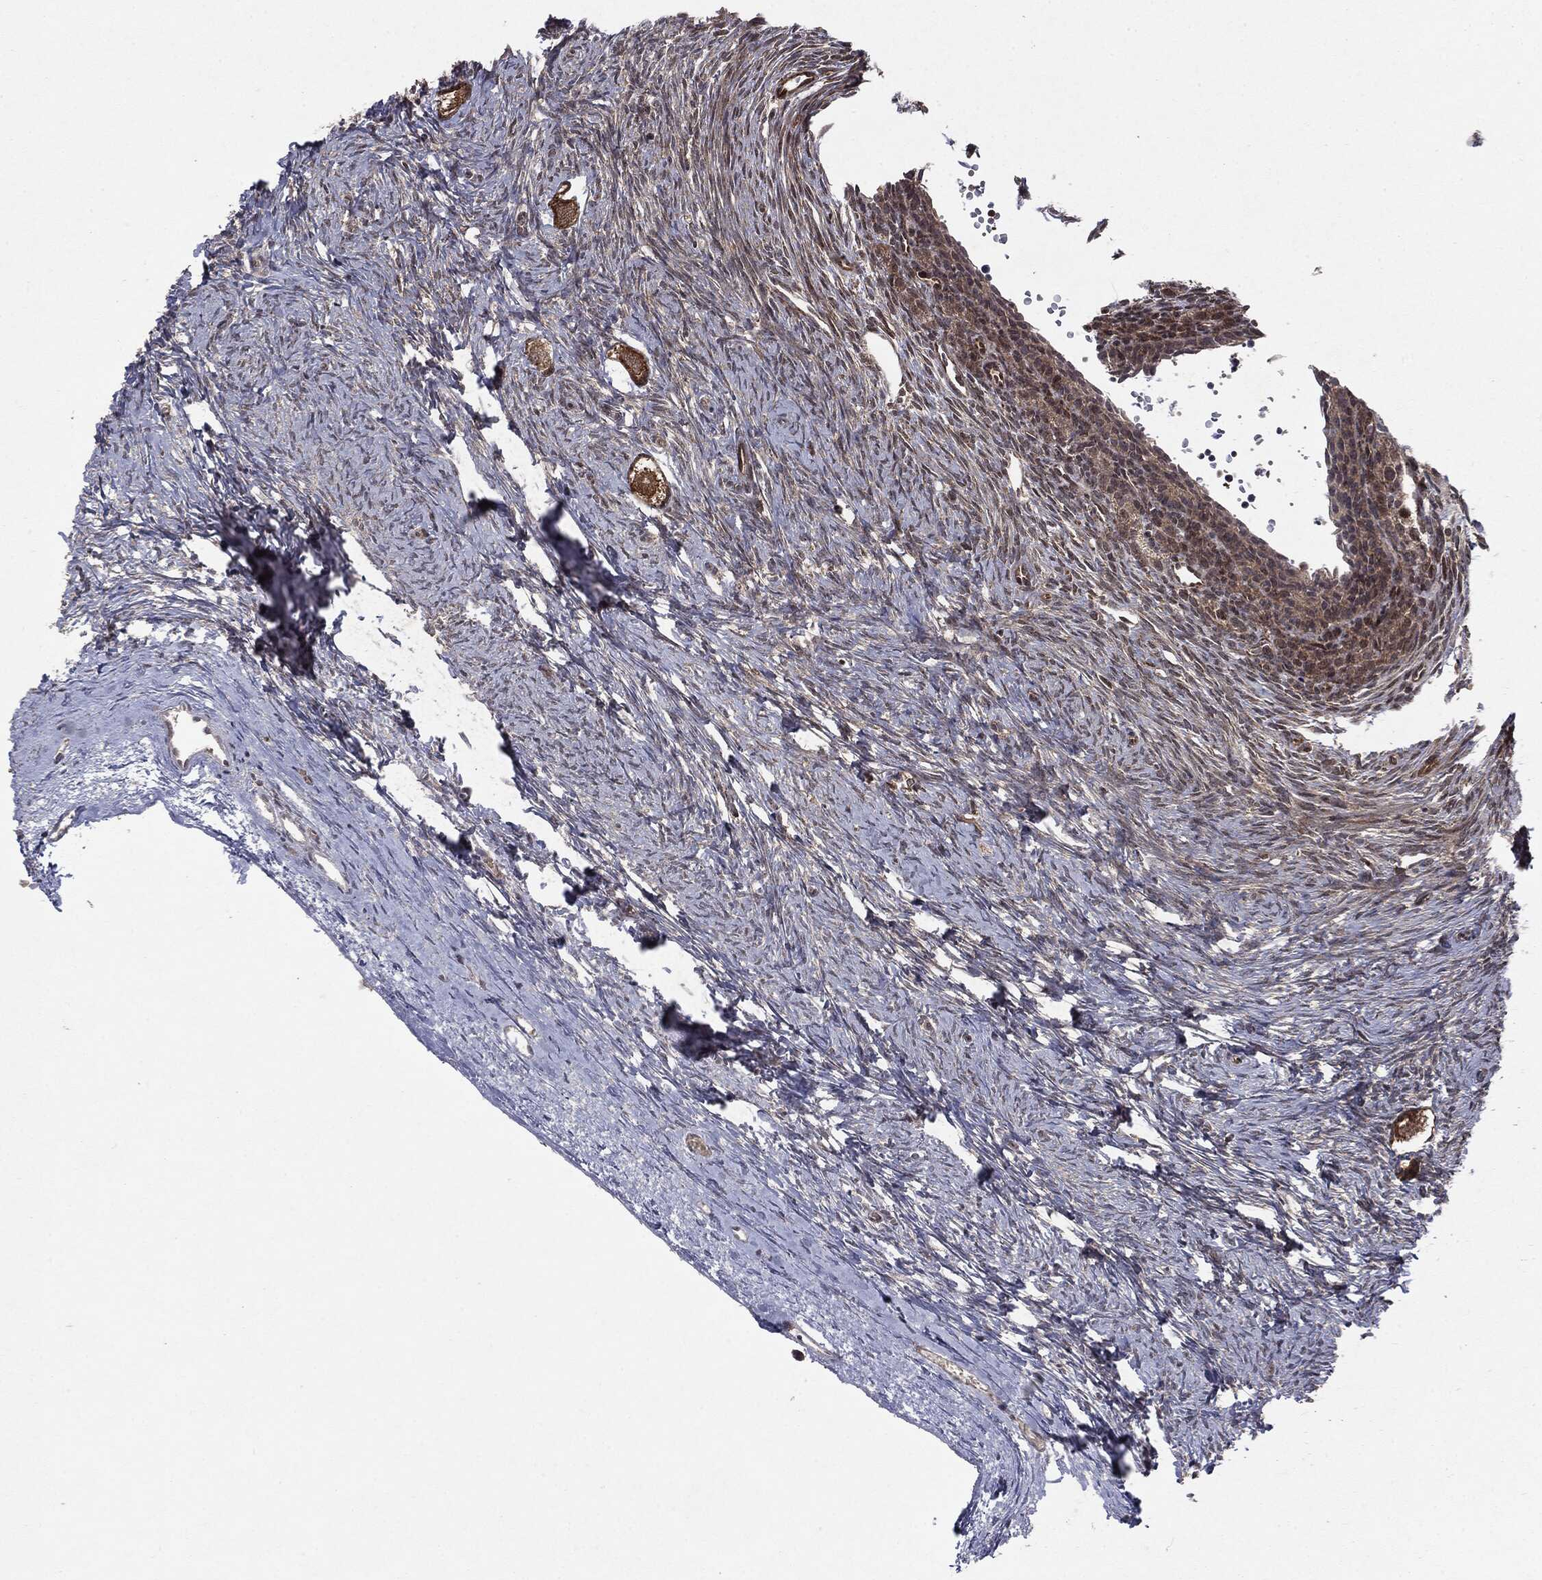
{"staining": {"intensity": "strong", "quantity": ">75%", "location": "cytoplasmic/membranous"}, "tissue": "ovary", "cell_type": "Follicle cells", "image_type": "normal", "snomed": [{"axis": "morphology", "description": "Normal tissue, NOS"}, {"axis": "topography", "description": "Ovary"}], "caption": "Normal ovary shows strong cytoplasmic/membranous positivity in about >75% of follicle cells.", "gene": "OTUB1", "patient": {"sex": "female", "age": 27}}